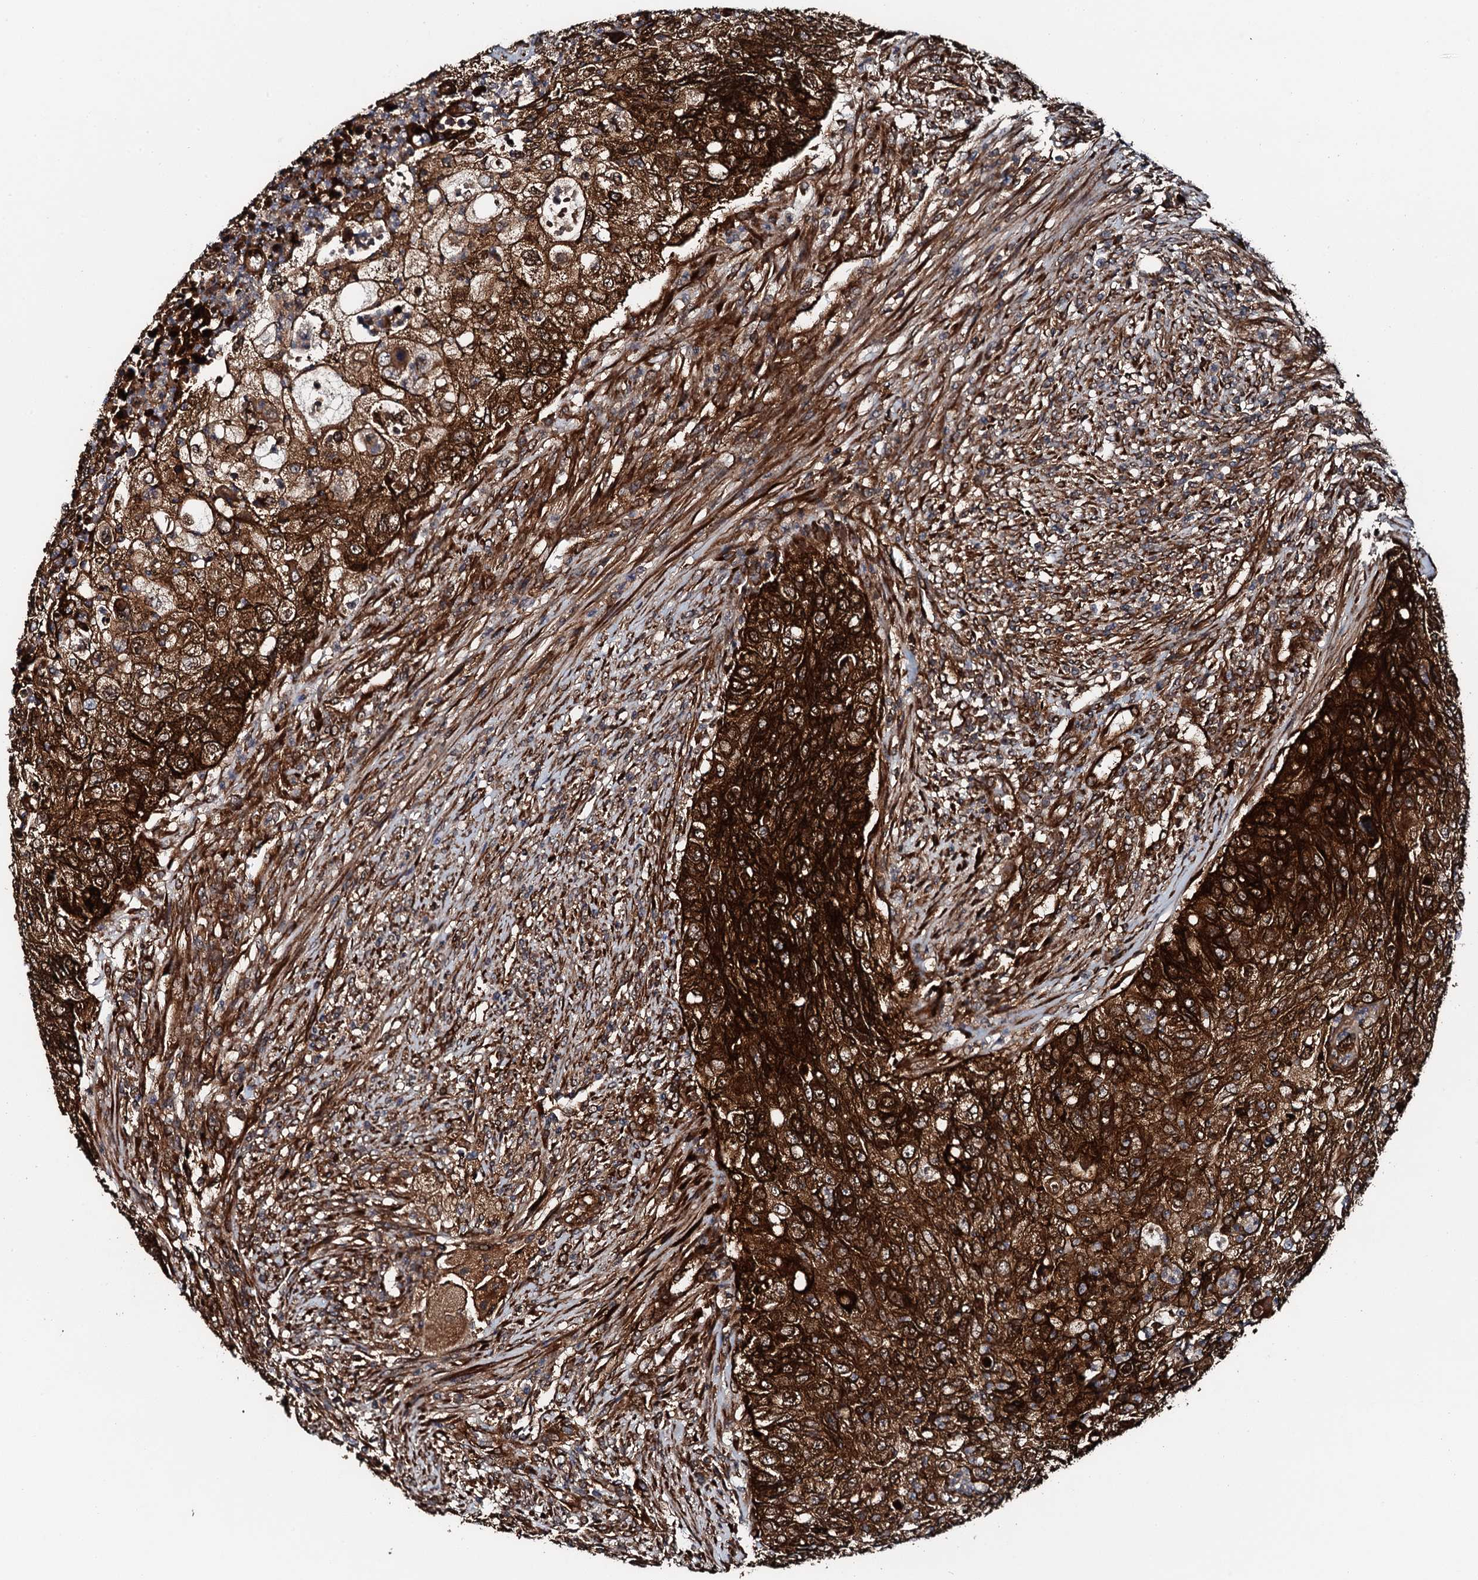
{"staining": {"intensity": "strong", "quantity": ">75%", "location": "cytoplasmic/membranous"}, "tissue": "urothelial cancer", "cell_type": "Tumor cells", "image_type": "cancer", "snomed": [{"axis": "morphology", "description": "Urothelial carcinoma, High grade"}, {"axis": "topography", "description": "Urinary bladder"}], "caption": "Strong cytoplasmic/membranous expression is present in approximately >75% of tumor cells in high-grade urothelial carcinoma.", "gene": "FLYWCH1", "patient": {"sex": "female", "age": 60}}